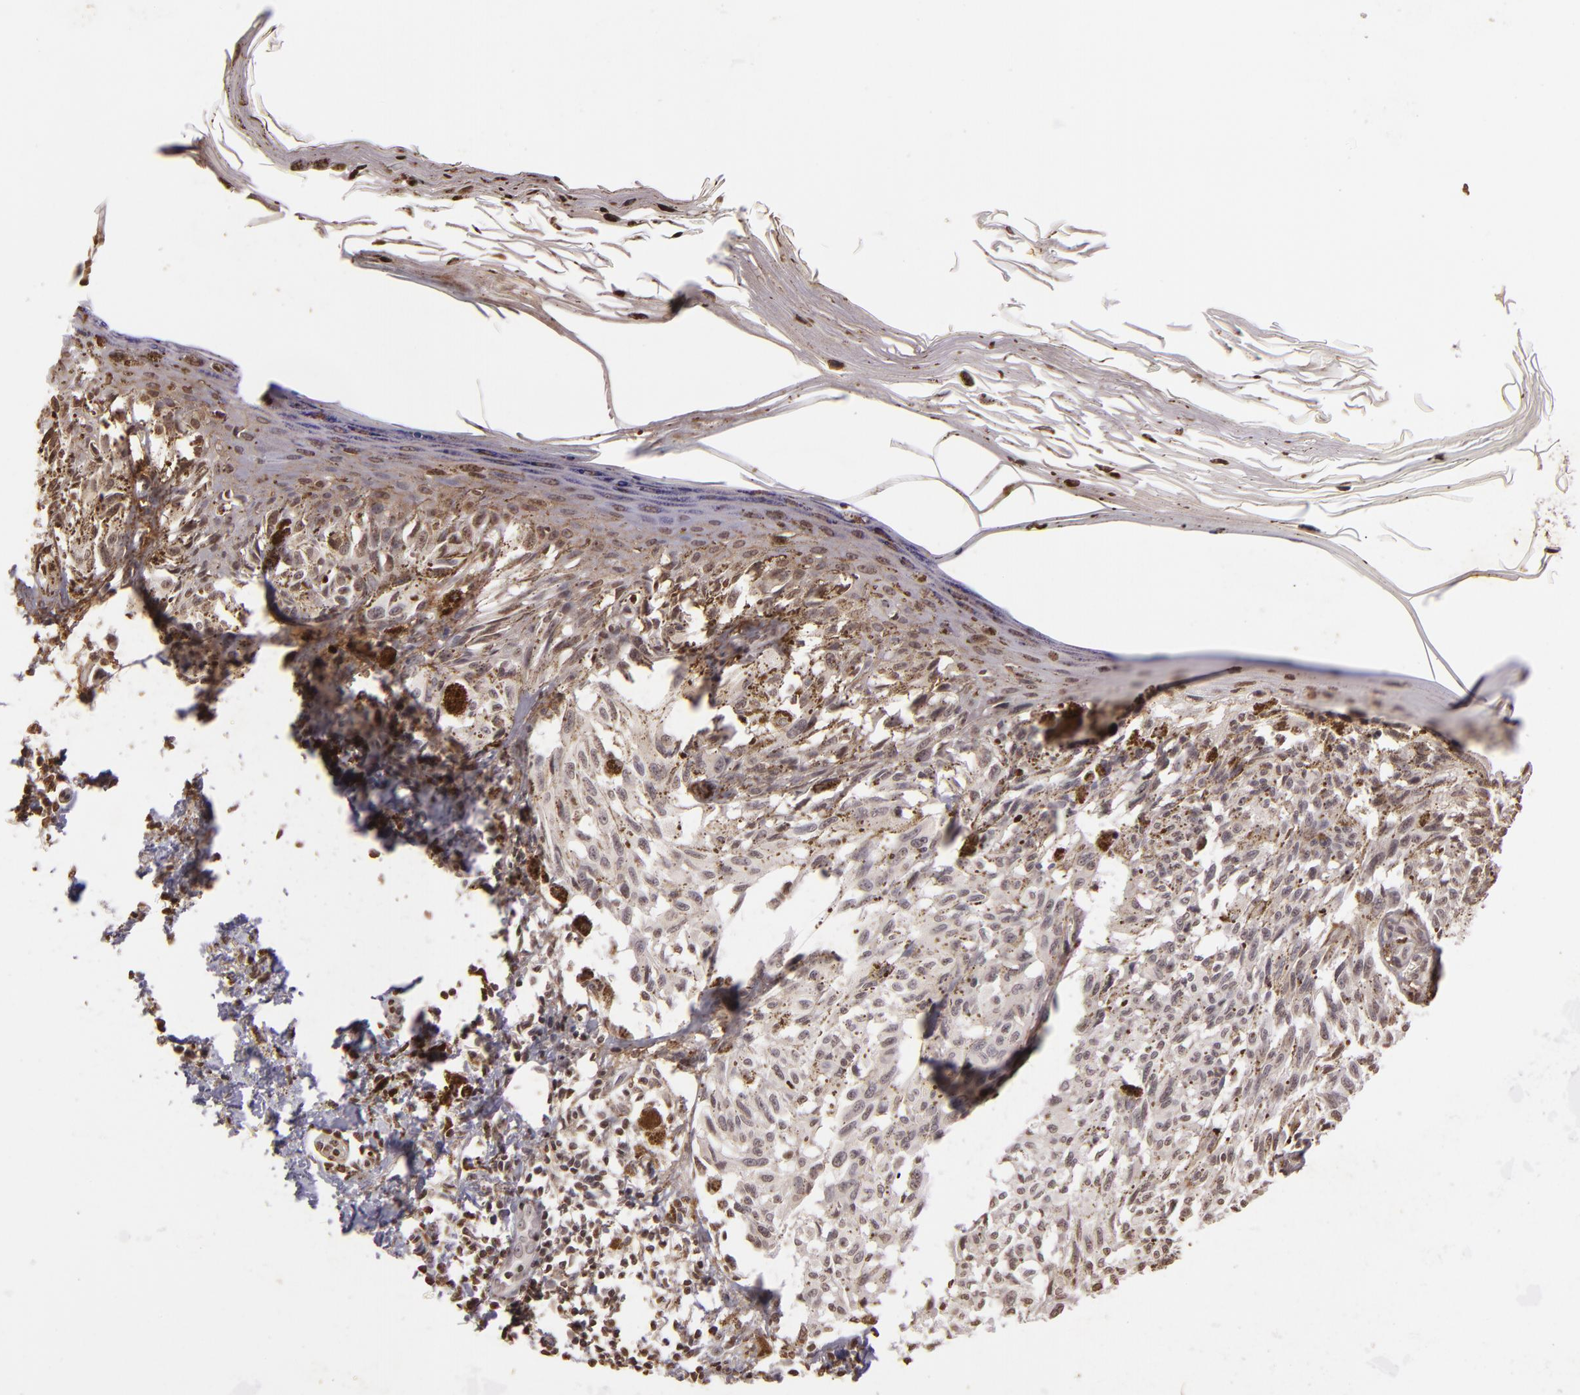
{"staining": {"intensity": "weak", "quantity": "25%-75%", "location": "nuclear"}, "tissue": "melanoma", "cell_type": "Tumor cells", "image_type": "cancer", "snomed": [{"axis": "morphology", "description": "Malignant melanoma, NOS"}, {"axis": "topography", "description": "Skin"}], "caption": "IHC of malignant melanoma demonstrates low levels of weak nuclear staining in approximately 25%-75% of tumor cells.", "gene": "THRB", "patient": {"sex": "female", "age": 72}}